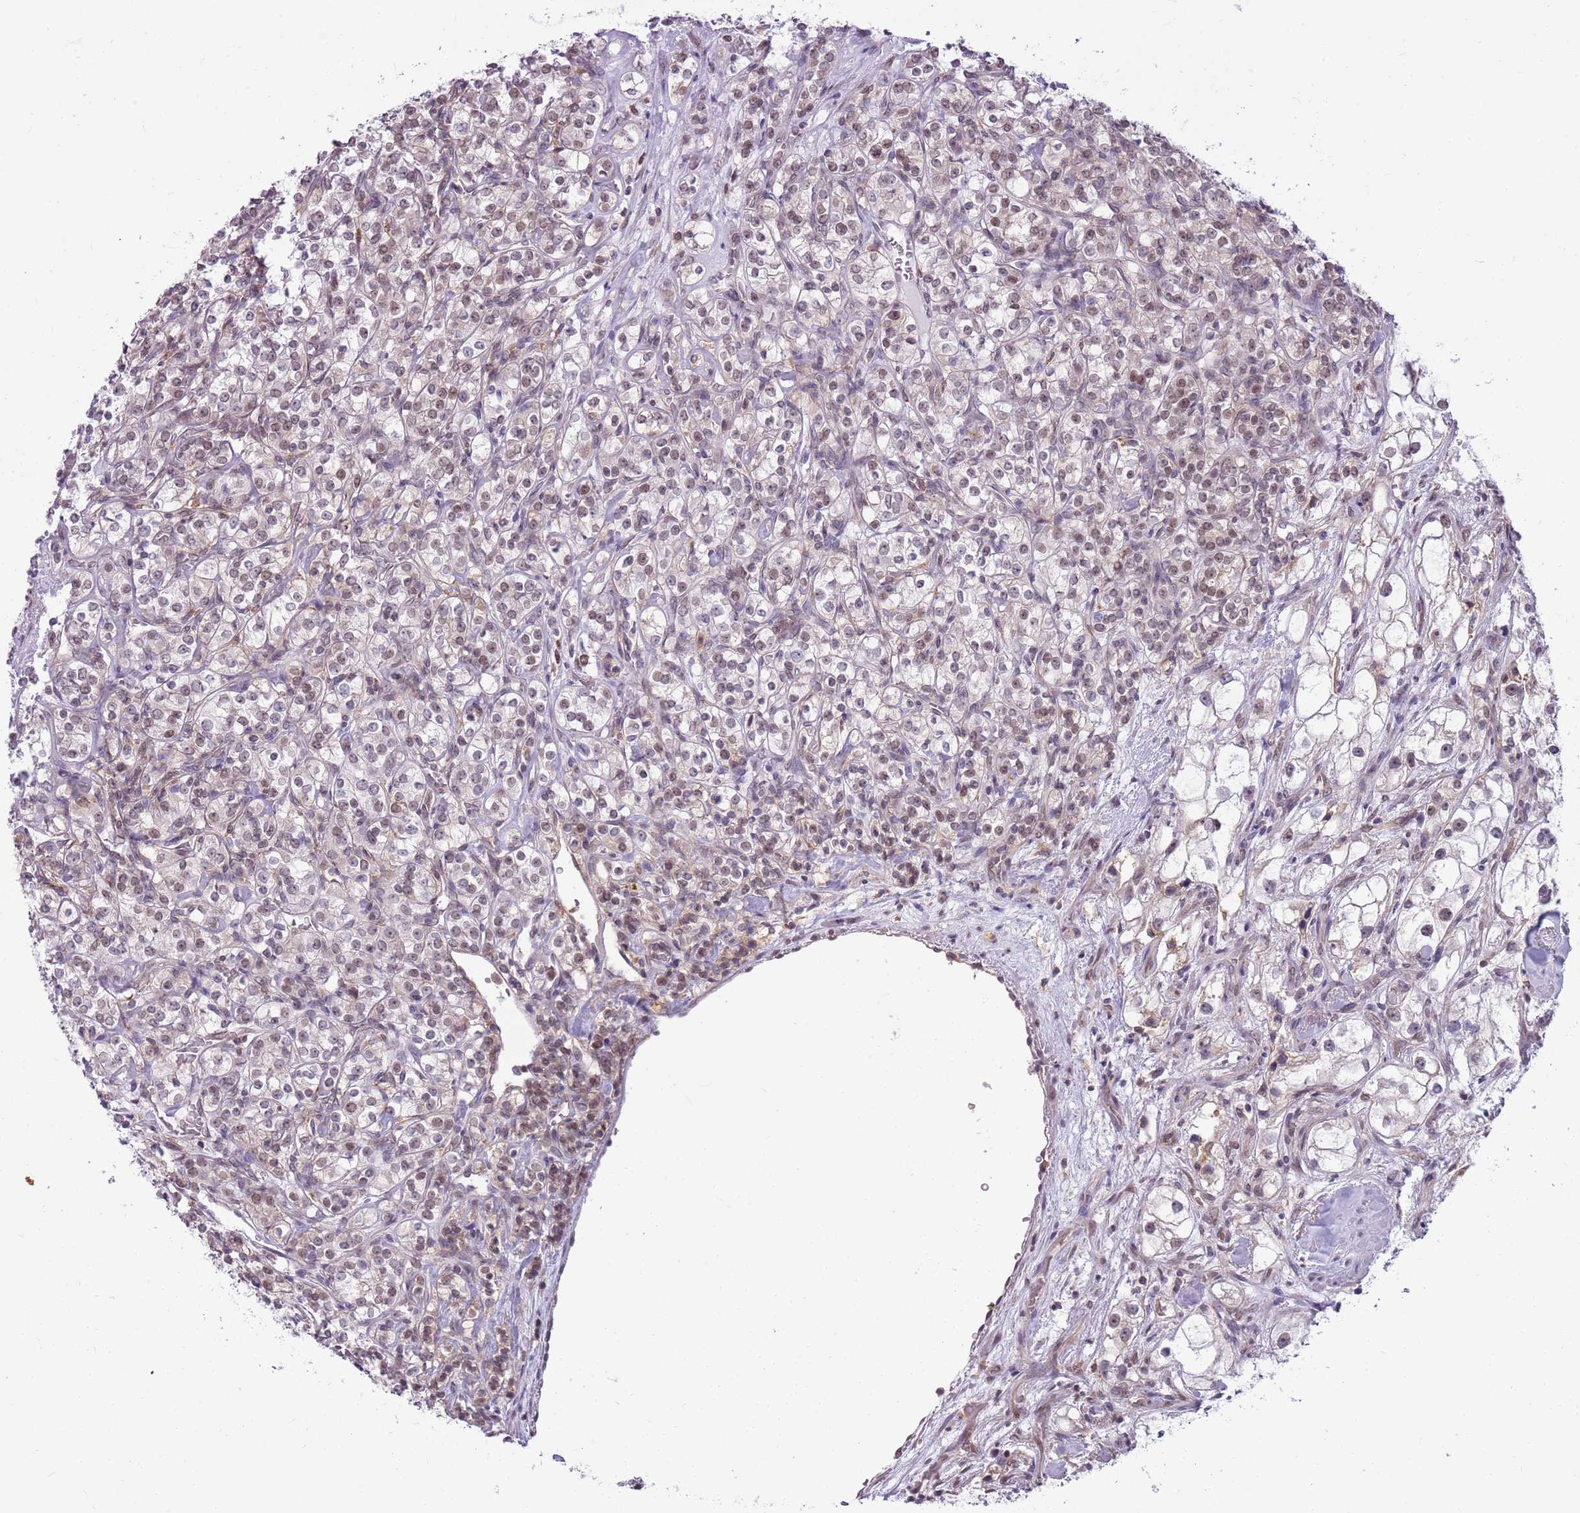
{"staining": {"intensity": "weak", "quantity": "25%-75%", "location": "nuclear"}, "tissue": "renal cancer", "cell_type": "Tumor cells", "image_type": "cancer", "snomed": [{"axis": "morphology", "description": "Adenocarcinoma, NOS"}, {"axis": "topography", "description": "Kidney"}], "caption": "Adenocarcinoma (renal) stained with IHC exhibits weak nuclear expression in approximately 25%-75% of tumor cells.", "gene": "DHX32", "patient": {"sex": "male", "age": 77}}